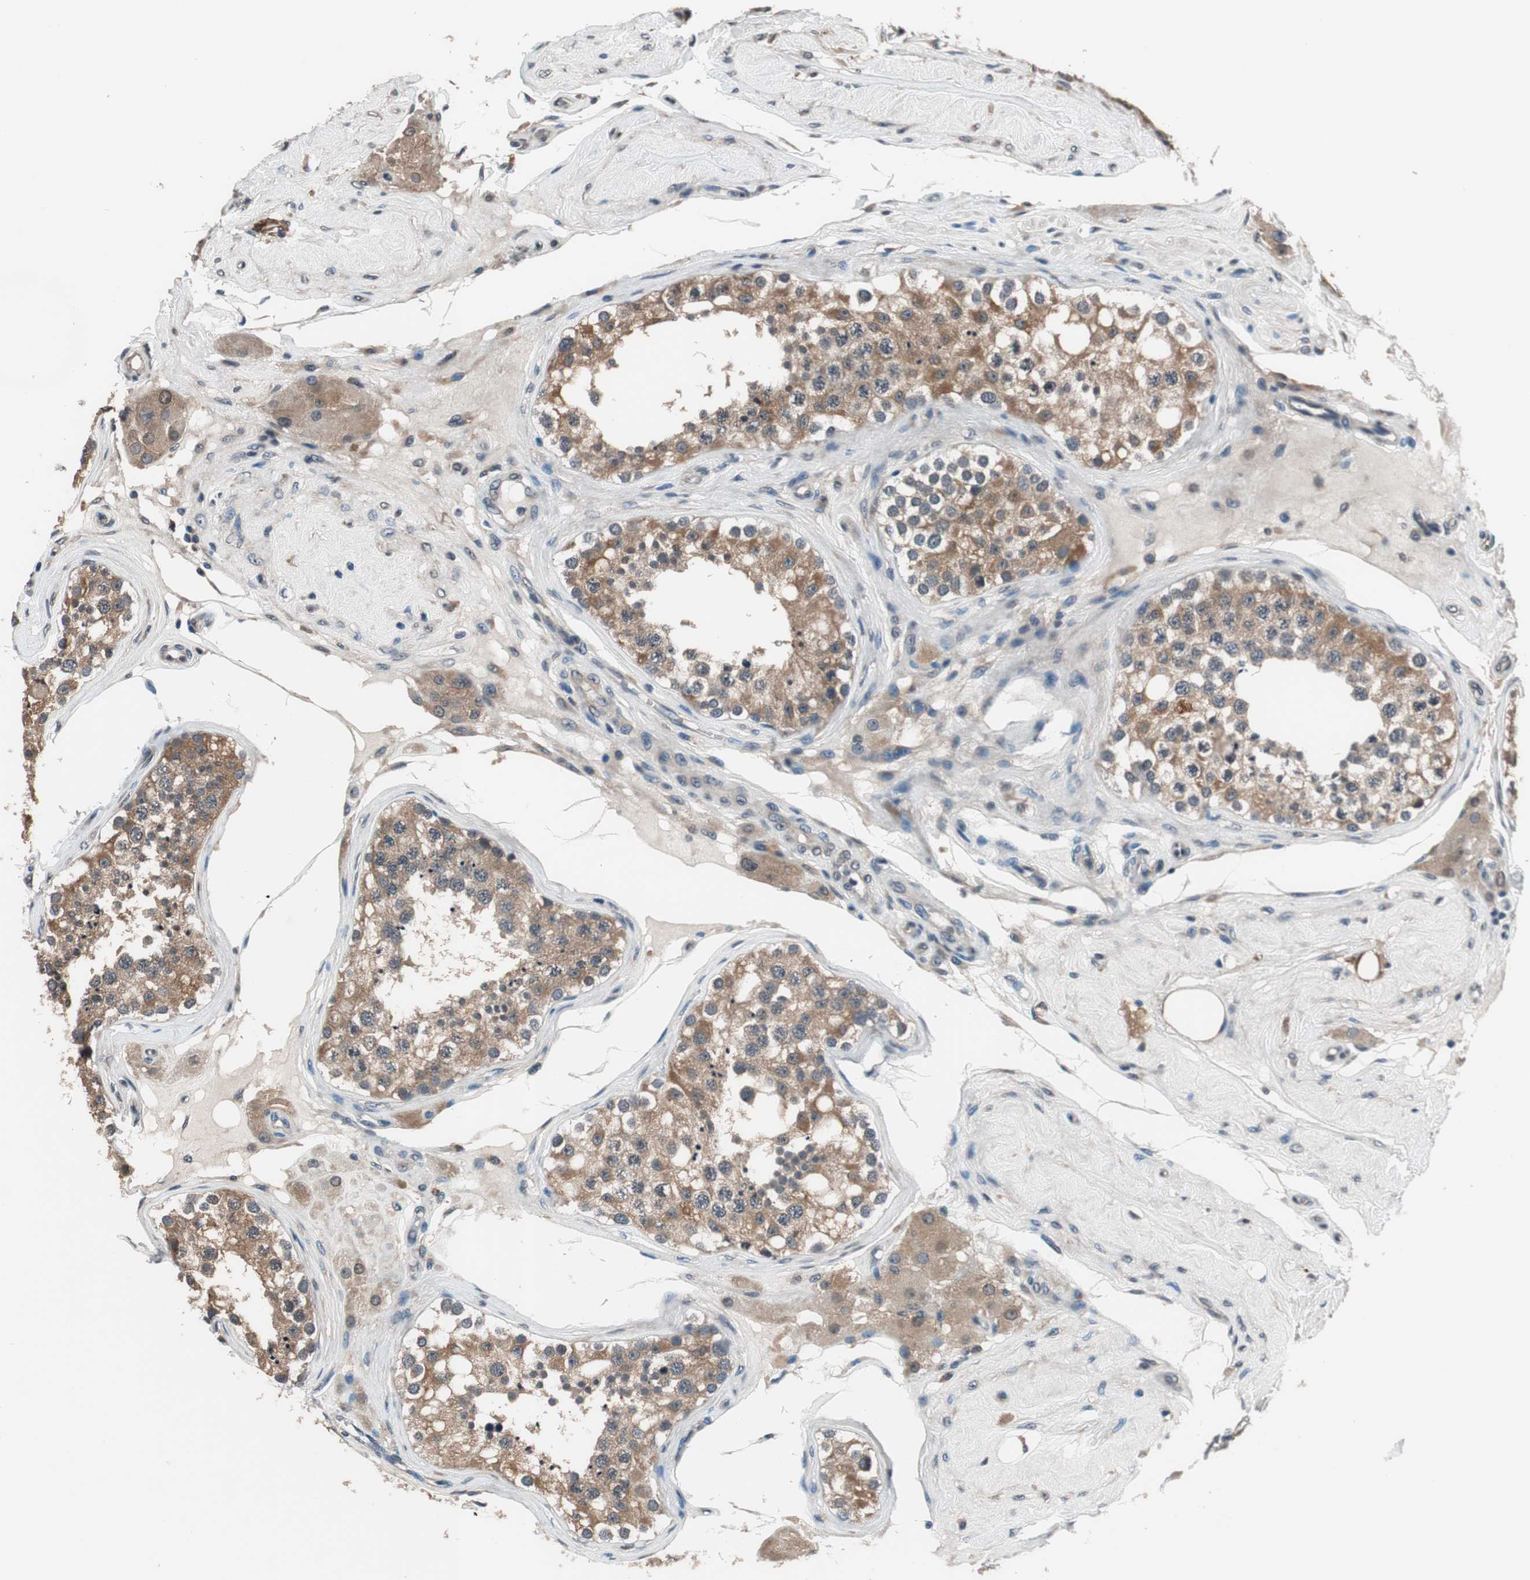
{"staining": {"intensity": "moderate", "quantity": ">75%", "location": "cytoplasmic/membranous"}, "tissue": "testis", "cell_type": "Cells in seminiferous ducts", "image_type": "normal", "snomed": [{"axis": "morphology", "description": "Normal tissue, NOS"}, {"axis": "topography", "description": "Testis"}], "caption": "Immunohistochemical staining of benign testis demonstrates medium levels of moderate cytoplasmic/membranous staining in approximately >75% of cells in seminiferous ducts.", "gene": "GCLC", "patient": {"sex": "male", "age": 68}}